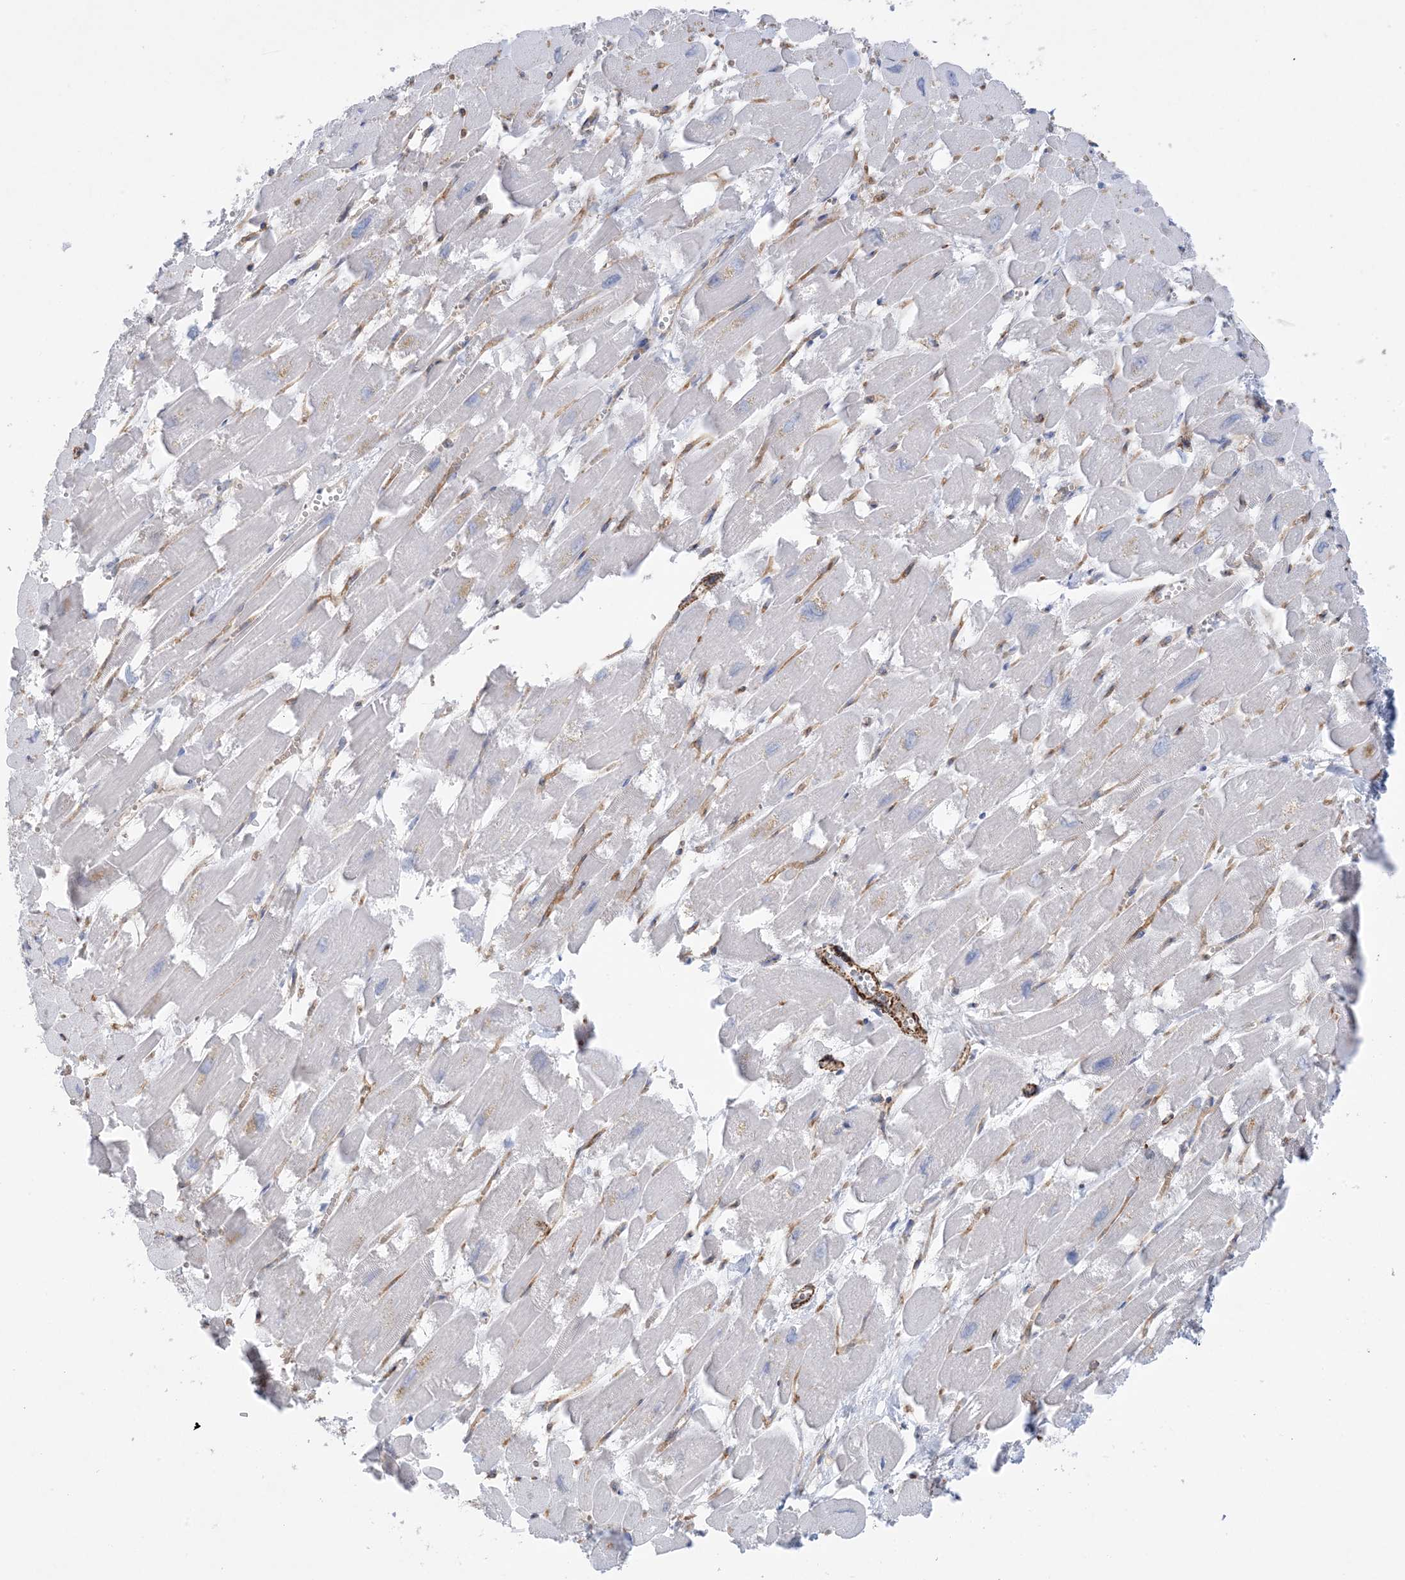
{"staining": {"intensity": "negative", "quantity": "none", "location": "none"}, "tissue": "heart muscle", "cell_type": "Cardiomyocytes", "image_type": "normal", "snomed": [{"axis": "morphology", "description": "Normal tissue, NOS"}, {"axis": "topography", "description": "Heart"}], "caption": "Immunohistochemistry histopathology image of benign heart muscle: heart muscle stained with DAB (3,3'-diaminobenzidine) shows no significant protein positivity in cardiomyocytes. (Brightfield microscopy of DAB (3,3'-diaminobenzidine) immunohistochemistry (IHC) at high magnification).", "gene": "SHANK1", "patient": {"sex": "male", "age": 54}}